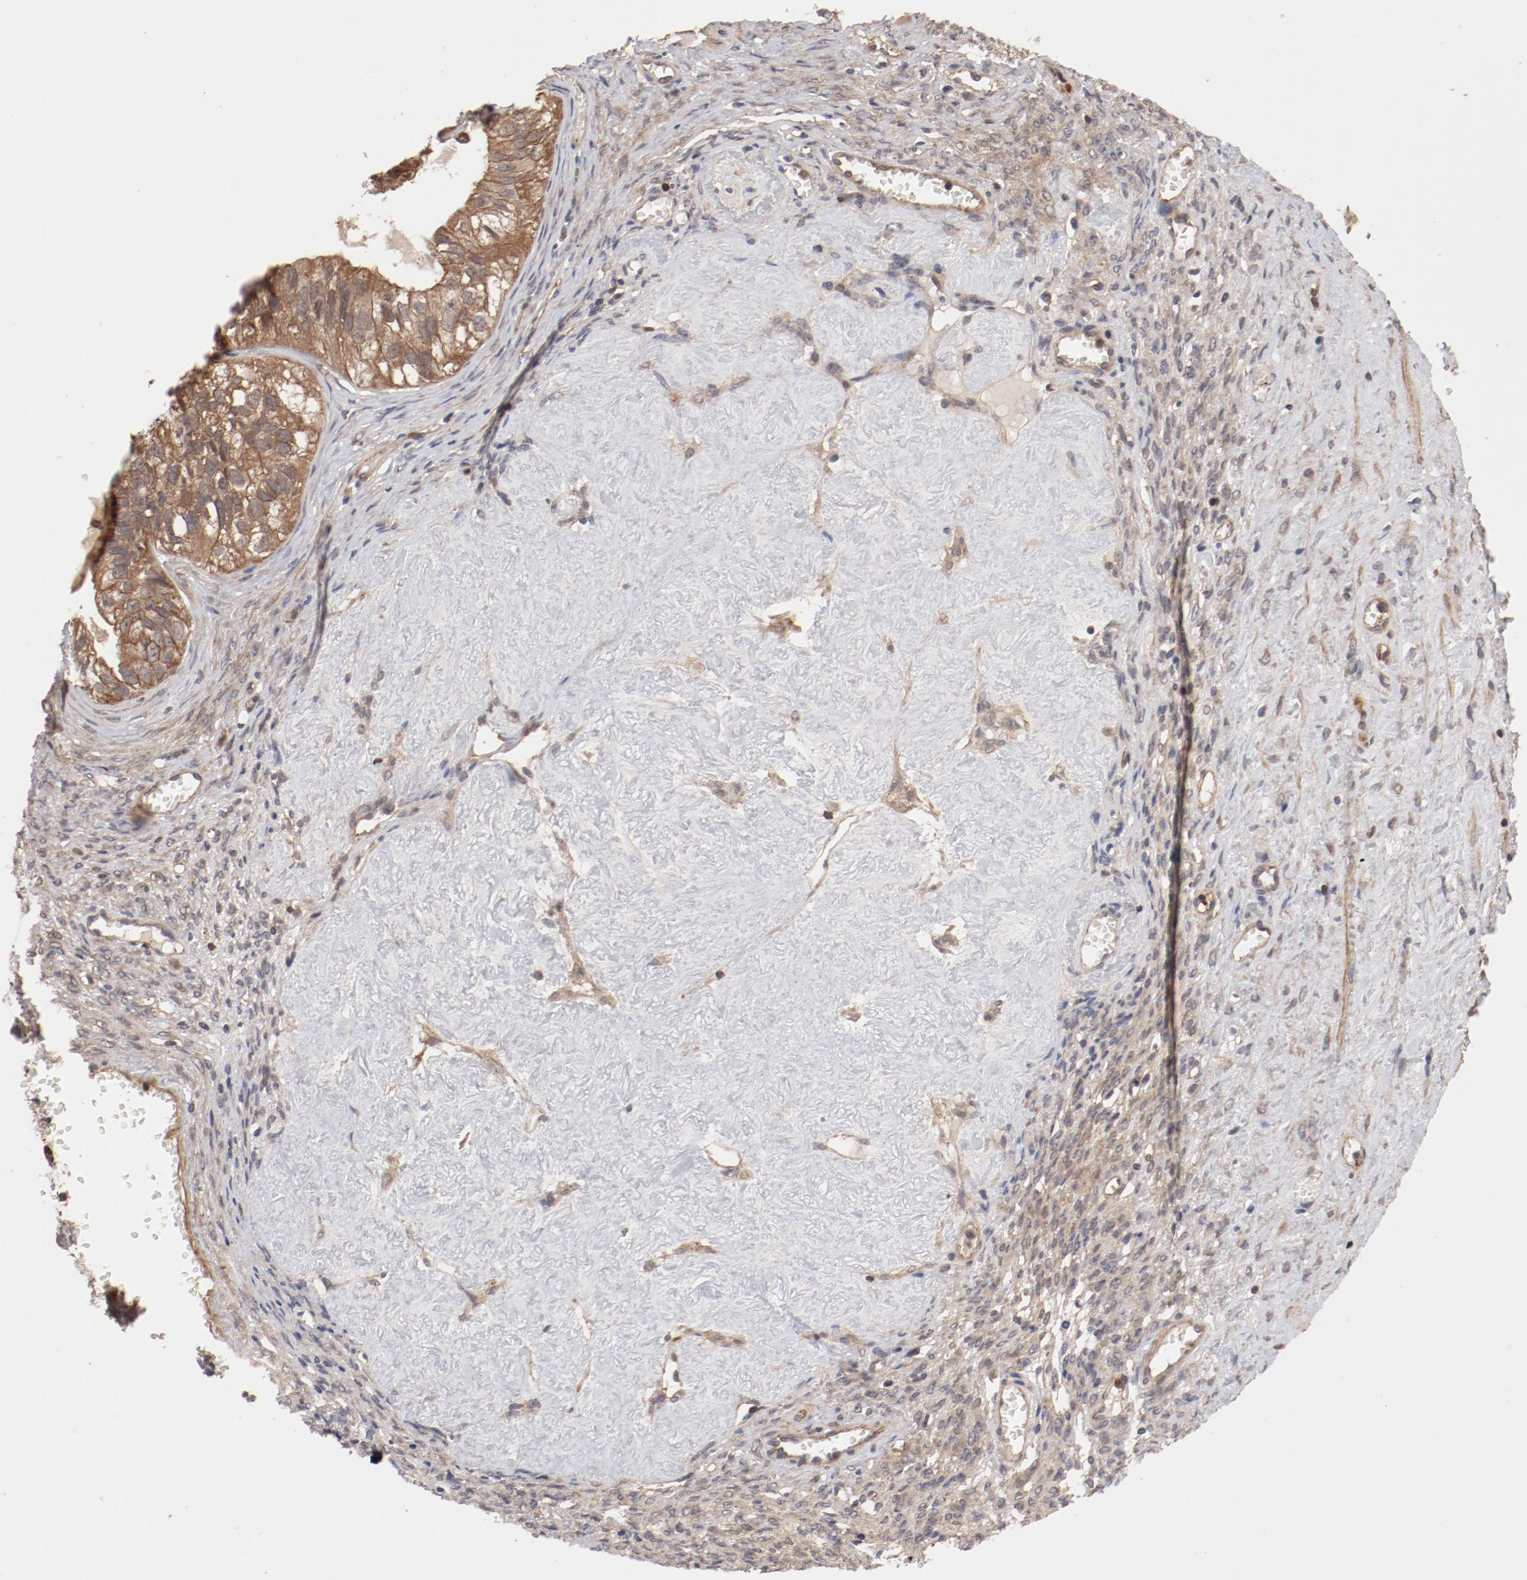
{"staining": {"intensity": "moderate", "quantity": ">75%", "location": "cytoplasmic/membranous"}, "tissue": "ovarian cancer", "cell_type": "Tumor cells", "image_type": "cancer", "snomed": [{"axis": "morphology", "description": "Carcinoma, endometroid"}, {"axis": "topography", "description": "Ovary"}], "caption": "DAB (3,3'-diaminobenzidine) immunohistochemical staining of human ovarian cancer (endometroid carcinoma) demonstrates moderate cytoplasmic/membranous protein positivity in about >75% of tumor cells.", "gene": "GUF1", "patient": {"sex": "female", "age": 85}}